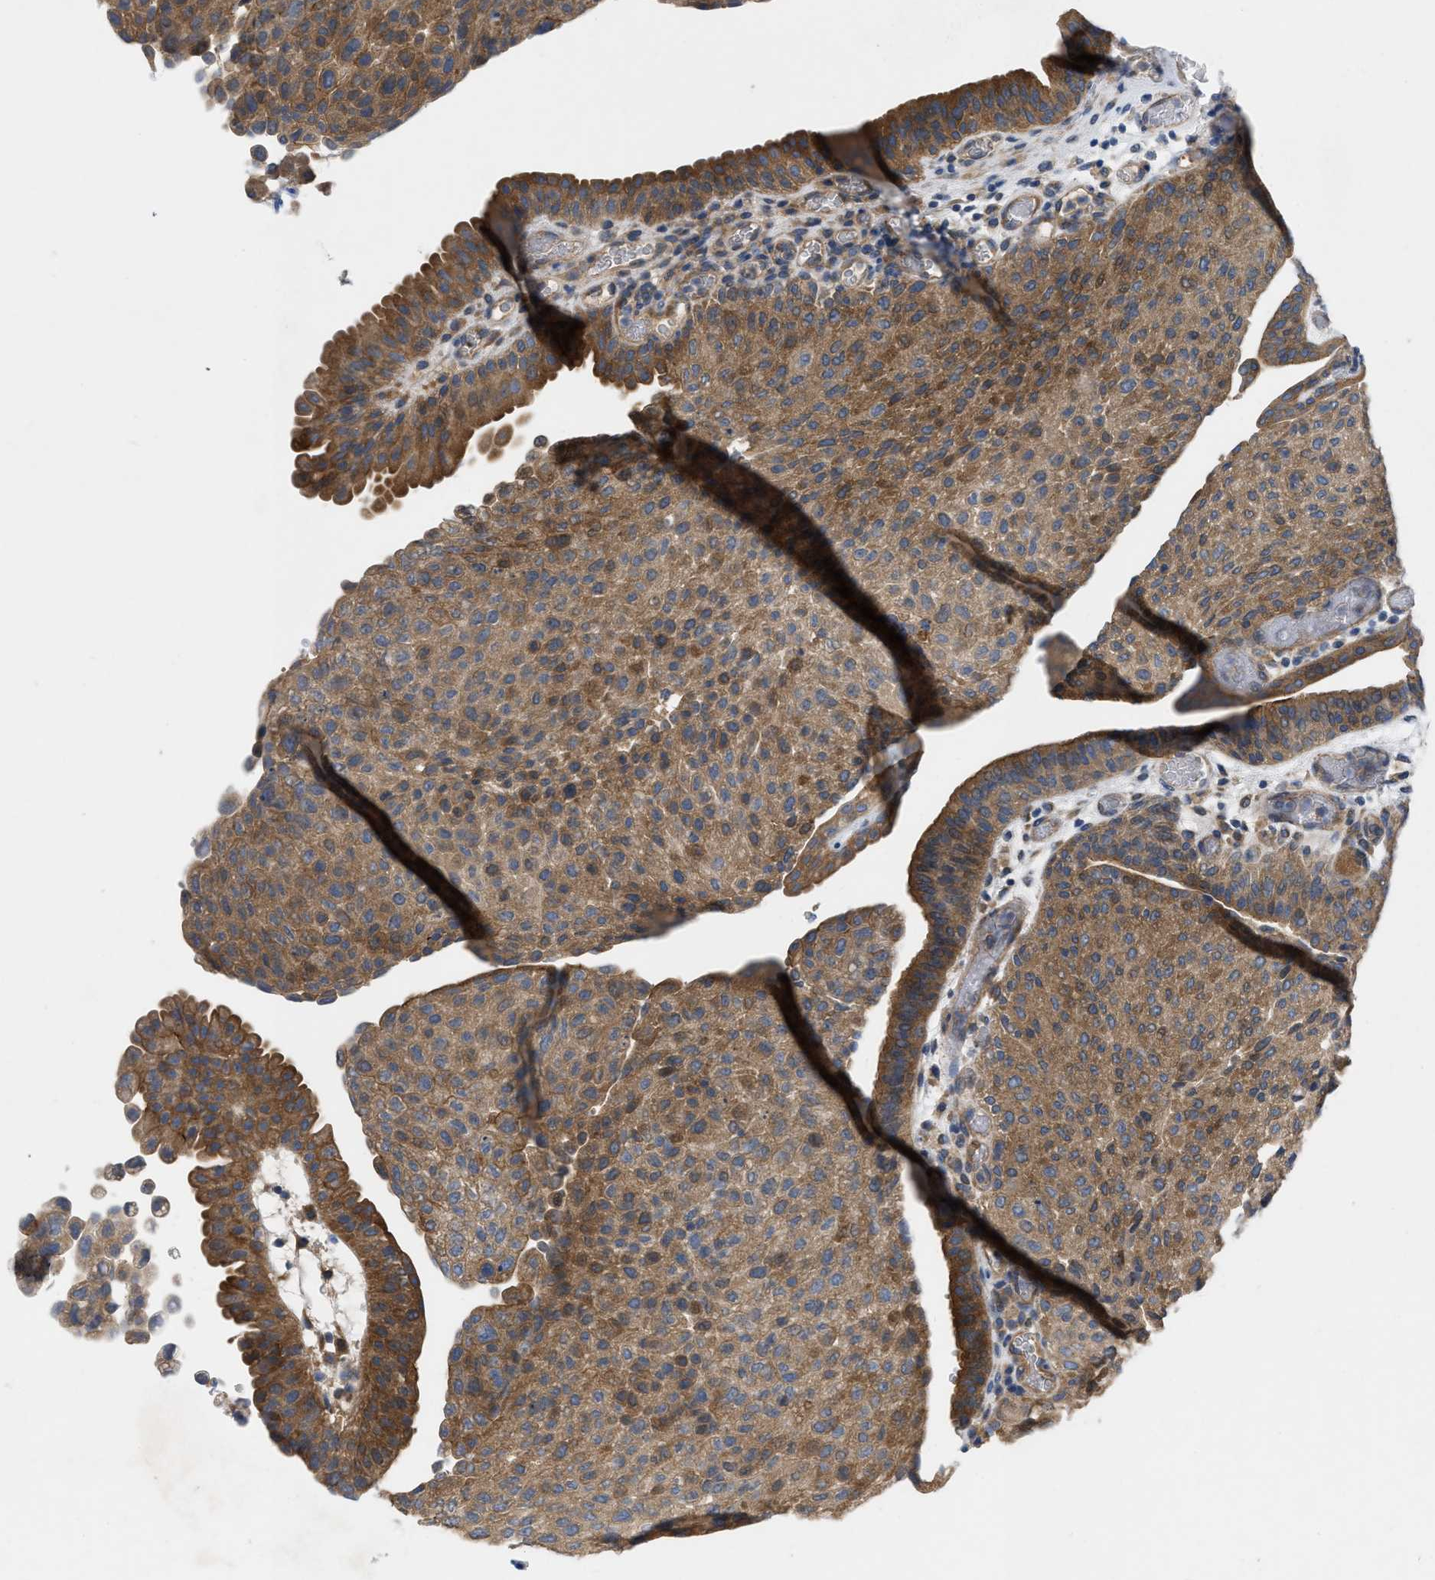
{"staining": {"intensity": "strong", "quantity": ">75%", "location": "cytoplasmic/membranous"}, "tissue": "urothelial cancer", "cell_type": "Tumor cells", "image_type": "cancer", "snomed": [{"axis": "morphology", "description": "Urothelial carcinoma, Low grade"}, {"axis": "morphology", "description": "Urothelial carcinoma, High grade"}, {"axis": "topography", "description": "Urinary bladder"}], "caption": "Immunohistochemistry micrograph of neoplastic tissue: human urothelial cancer stained using IHC displays high levels of strong protein expression localized specifically in the cytoplasmic/membranous of tumor cells, appearing as a cytoplasmic/membranous brown color.", "gene": "TMEM131", "patient": {"sex": "male", "age": 35}}